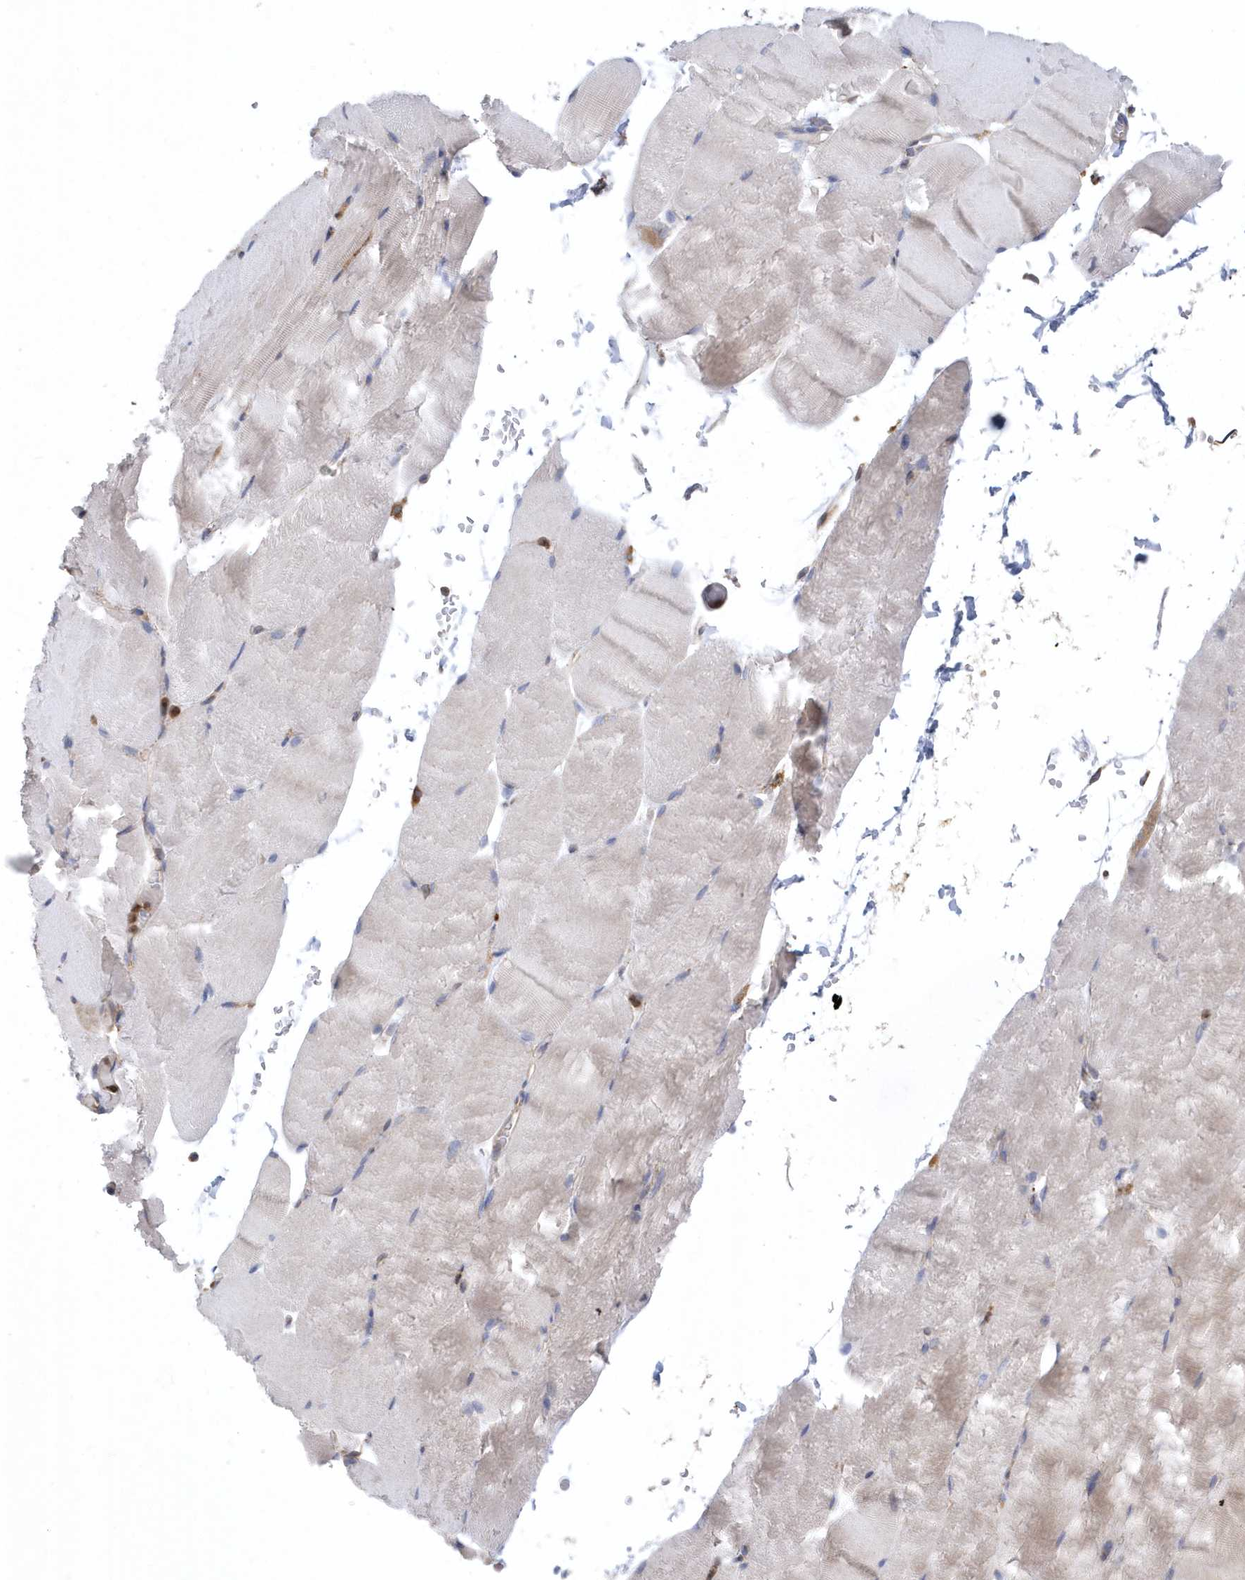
{"staining": {"intensity": "weak", "quantity": "<25%", "location": "cytoplasmic/membranous"}, "tissue": "skeletal muscle", "cell_type": "Myocytes", "image_type": "normal", "snomed": [{"axis": "morphology", "description": "Normal tissue, NOS"}, {"axis": "topography", "description": "Skeletal muscle"}, {"axis": "topography", "description": "Parathyroid gland"}], "caption": "DAB immunohistochemical staining of normal human skeletal muscle shows no significant positivity in myocytes. (Stains: DAB (3,3'-diaminobenzidine) immunohistochemistry with hematoxylin counter stain, Microscopy: brightfield microscopy at high magnification).", "gene": "VAMP7", "patient": {"sex": "female", "age": 37}}